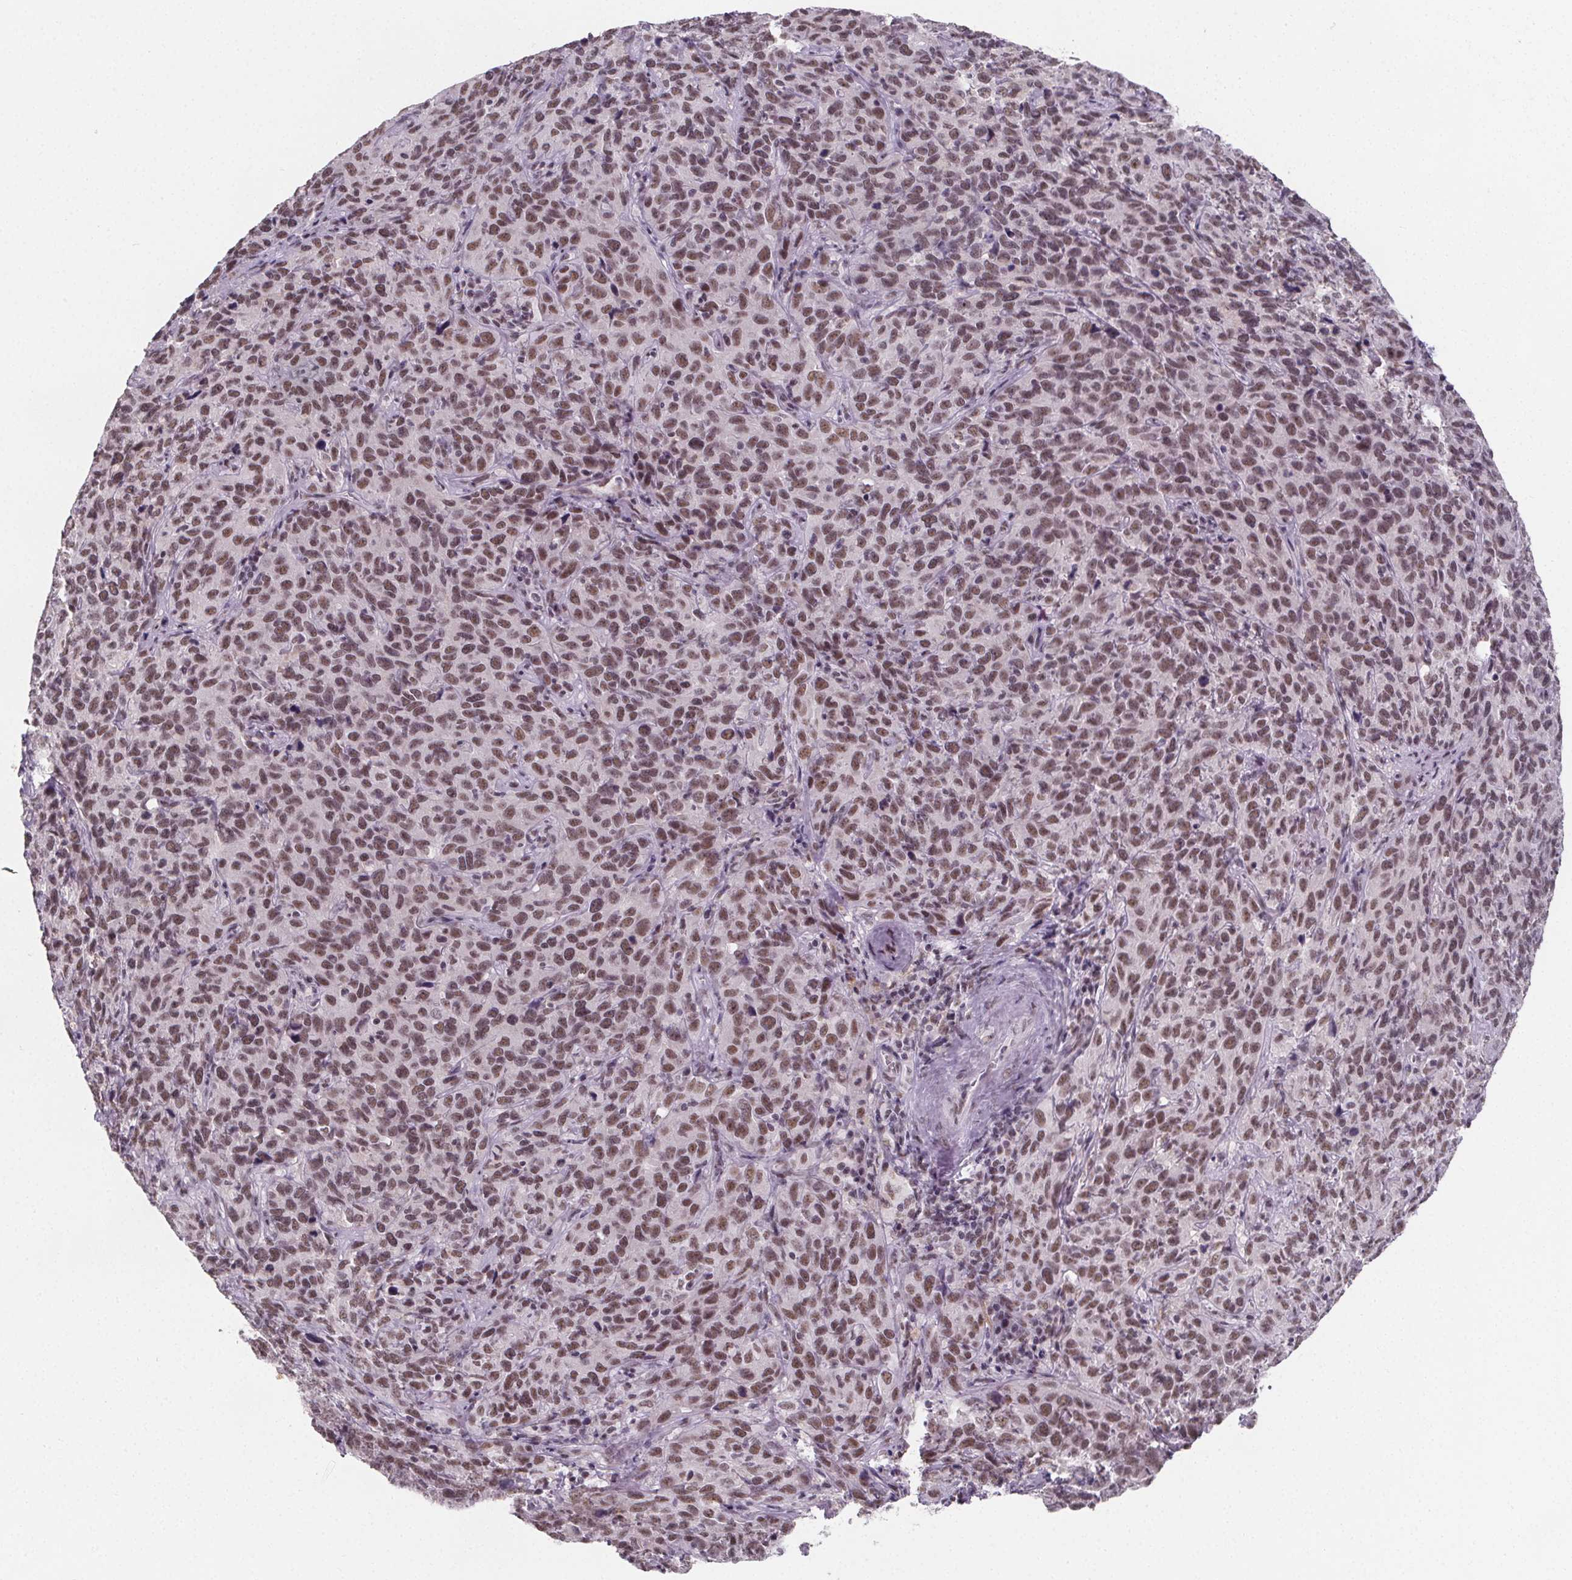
{"staining": {"intensity": "moderate", "quantity": ">75%", "location": "nuclear"}, "tissue": "cervical cancer", "cell_type": "Tumor cells", "image_type": "cancer", "snomed": [{"axis": "morphology", "description": "Squamous cell carcinoma, NOS"}, {"axis": "topography", "description": "Cervix"}], "caption": "Immunohistochemistry (IHC) photomicrograph of squamous cell carcinoma (cervical) stained for a protein (brown), which shows medium levels of moderate nuclear positivity in about >75% of tumor cells.", "gene": "ZNF572", "patient": {"sex": "female", "age": 51}}